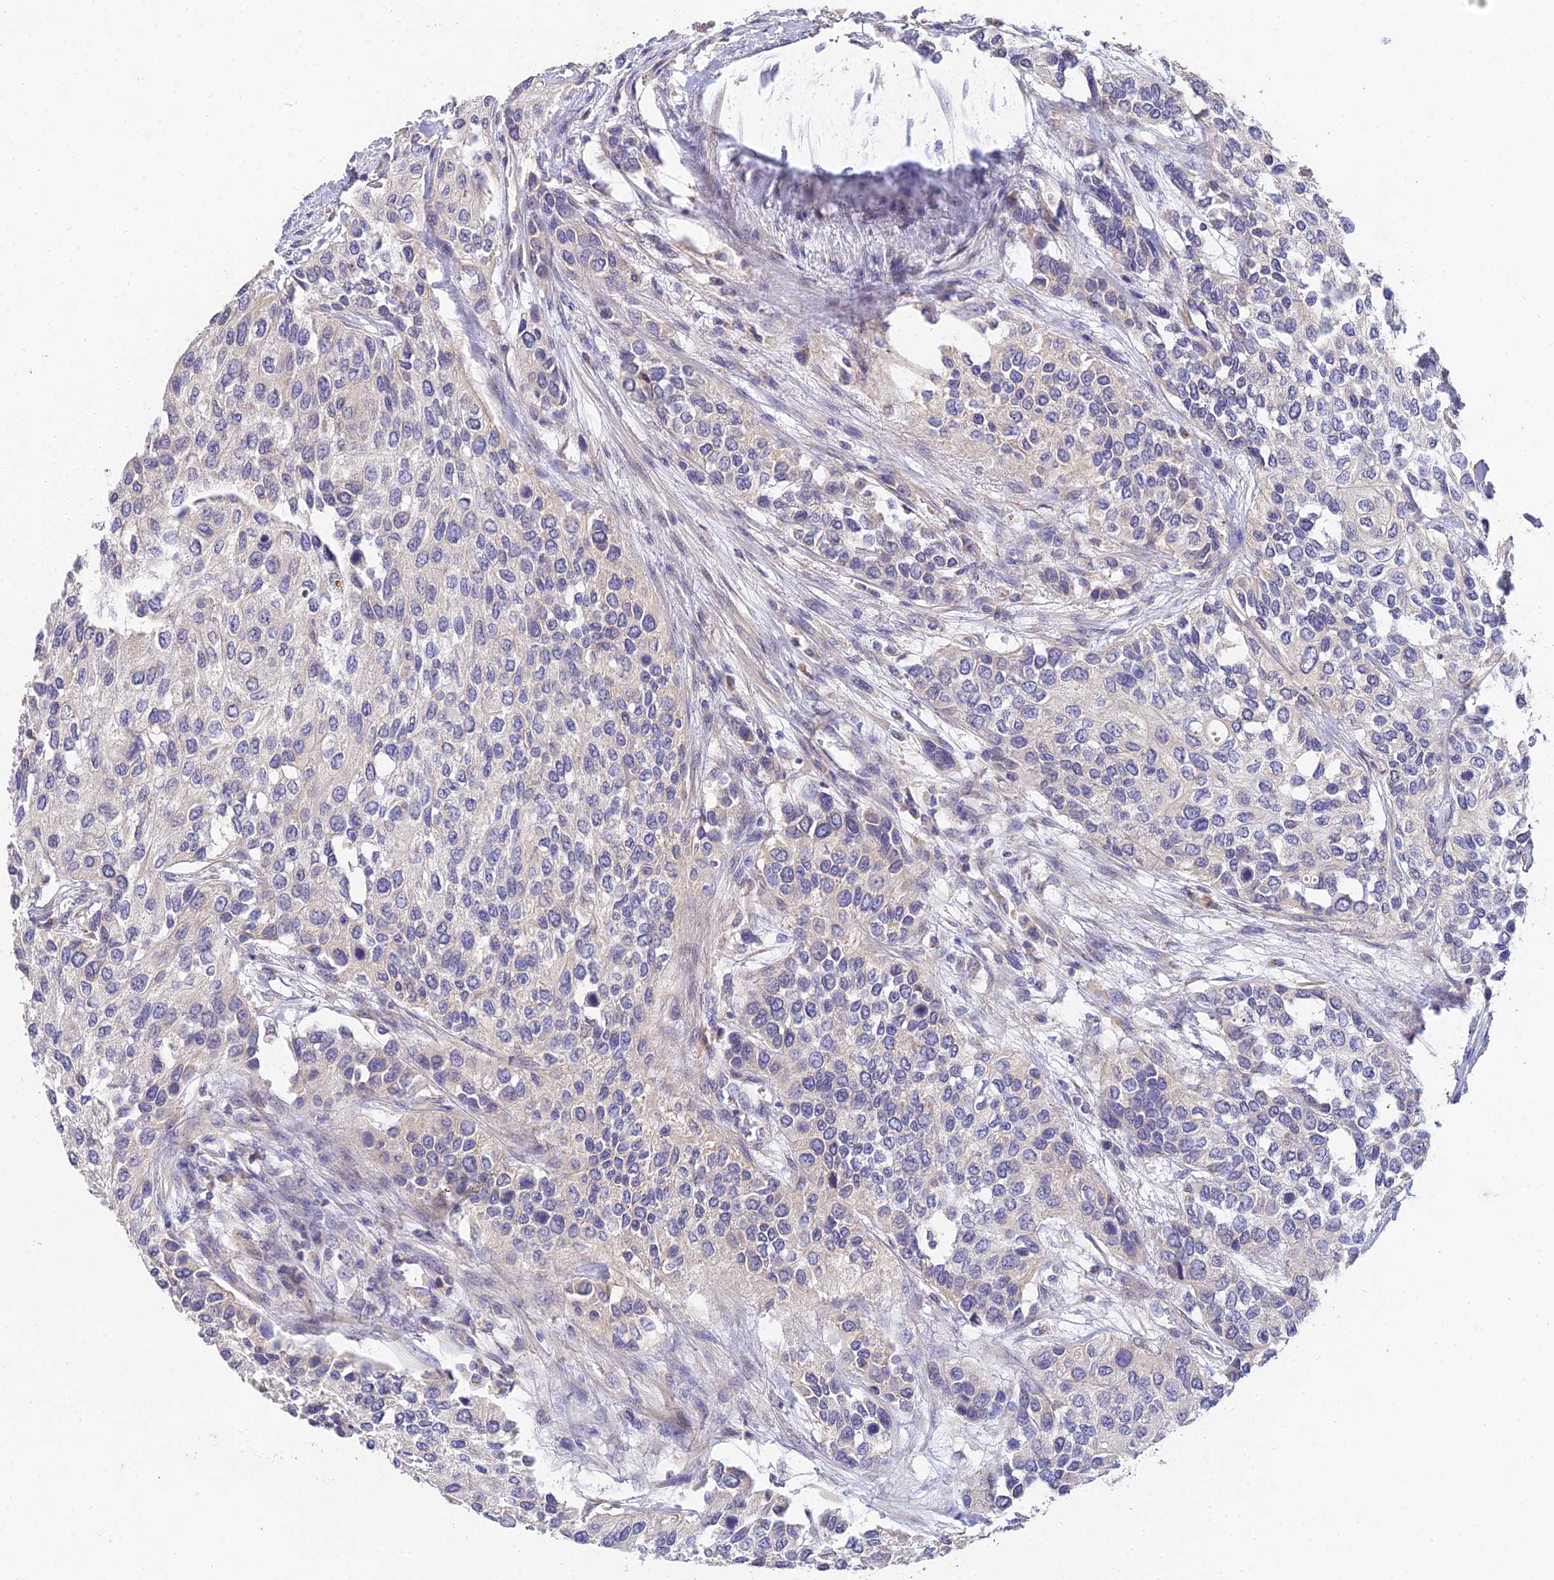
{"staining": {"intensity": "negative", "quantity": "none", "location": "none"}, "tissue": "urothelial cancer", "cell_type": "Tumor cells", "image_type": "cancer", "snomed": [{"axis": "morphology", "description": "Normal tissue, NOS"}, {"axis": "morphology", "description": "Urothelial carcinoma, High grade"}, {"axis": "topography", "description": "Vascular tissue"}, {"axis": "topography", "description": "Urinary bladder"}], "caption": "Protein analysis of urothelial cancer displays no significant expression in tumor cells. (DAB IHC with hematoxylin counter stain).", "gene": "ARL8B", "patient": {"sex": "female", "age": 56}}